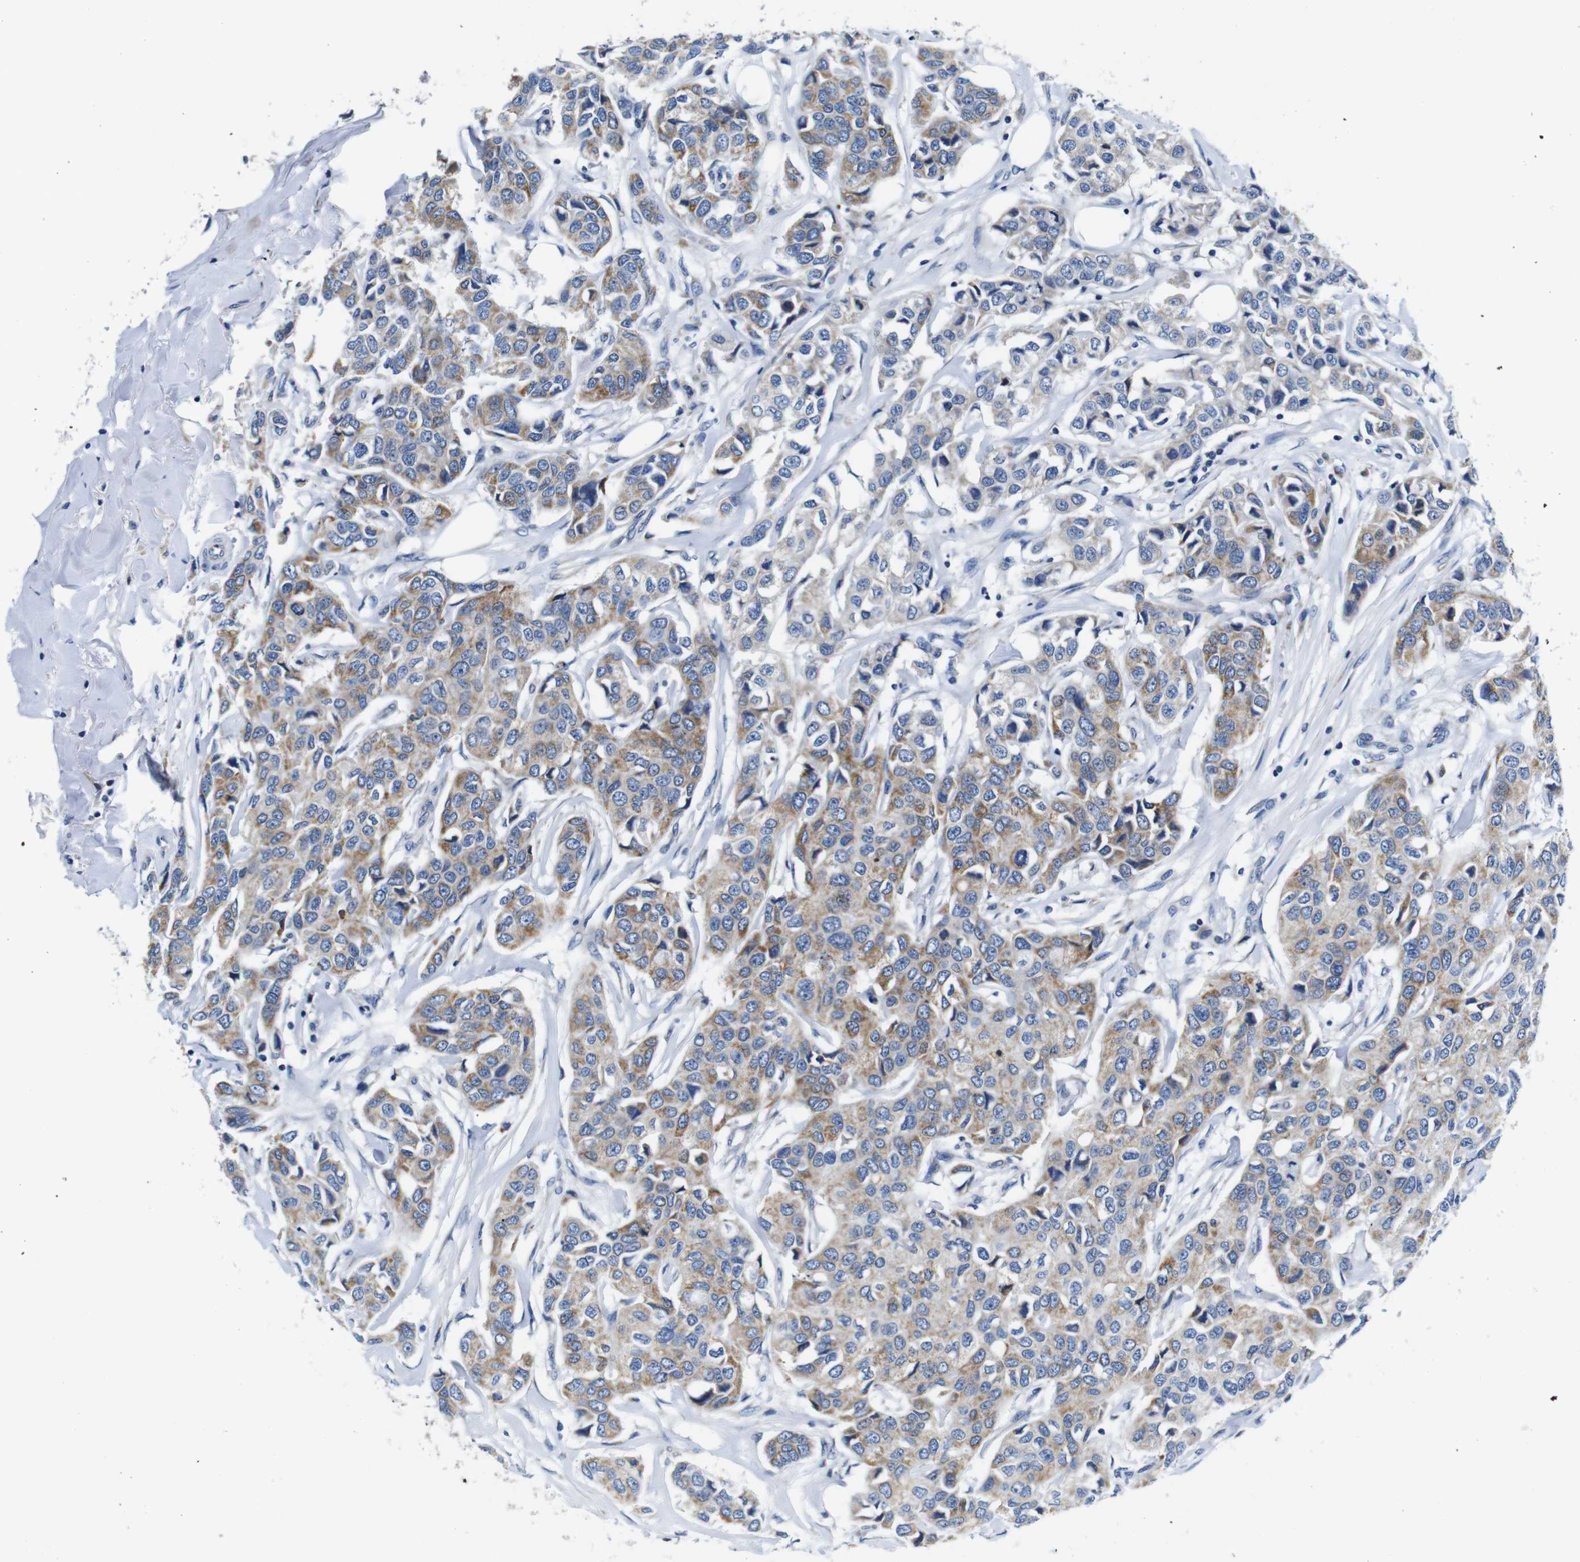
{"staining": {"intensity": "moderate", "quantity": "25%-75%", "location": "cytoplasmic/membranous"}, "tissue": "breast cancer", "cell_type": "Tumor cells", "image_type": "cancer", "snomed": [{"axis": "morphology", "description": "Duct carcinoma"}, {"axis": "topography", "description": "Breast"}], "caption": "Tumor cells demonstrate medium levels of moderate cytoplasmic/membranous expression in approximately 25%-75% of cells in human intraductal carcinoma (breast).", "gene": "SNX19", "patient": {"sex": "female", "age": 80}}